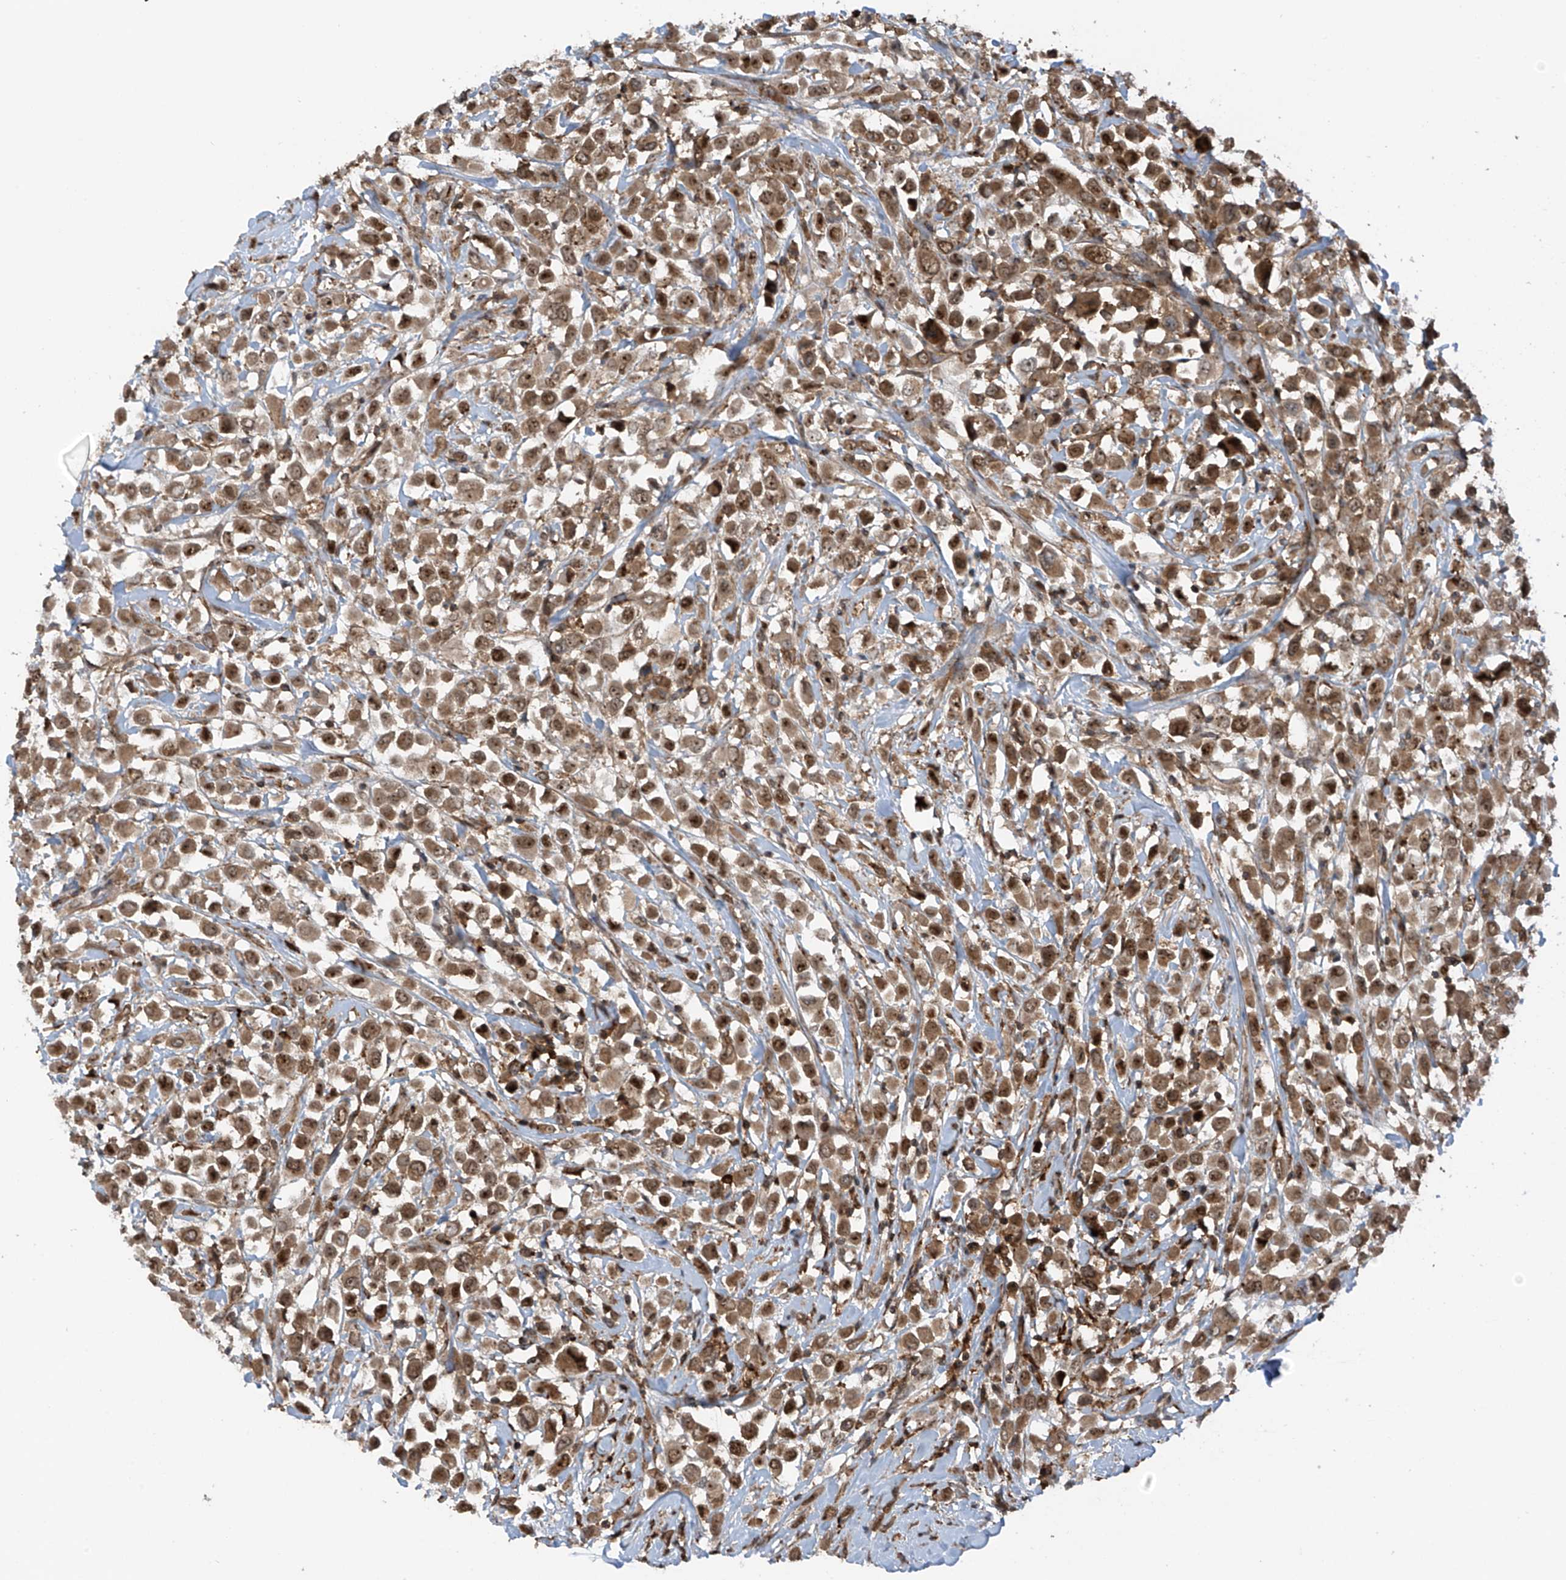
{"staining": {"intensity": "moderate", "quantity": ">75%", "location": "cytoplasmic/membranous,nuclear"}, "tissue": "breast cancer", "cell_type": "Tumor cells", "image_type": "cancer", "snomed": [{"axis": "morphology", "description": "Duct carcinoma"}, {"axis": "topography", "description": "Breast"}], "caption": "Immunohistochemistry image of breast cancer stained for a protein (brown), which demonstrates medium levels of moderate cytoplasmic/membranous and nuclear staining in approximately >75% of tumor cells.", "gene": "REPIN1", "patient": {"sex": "female", "age": 61}}